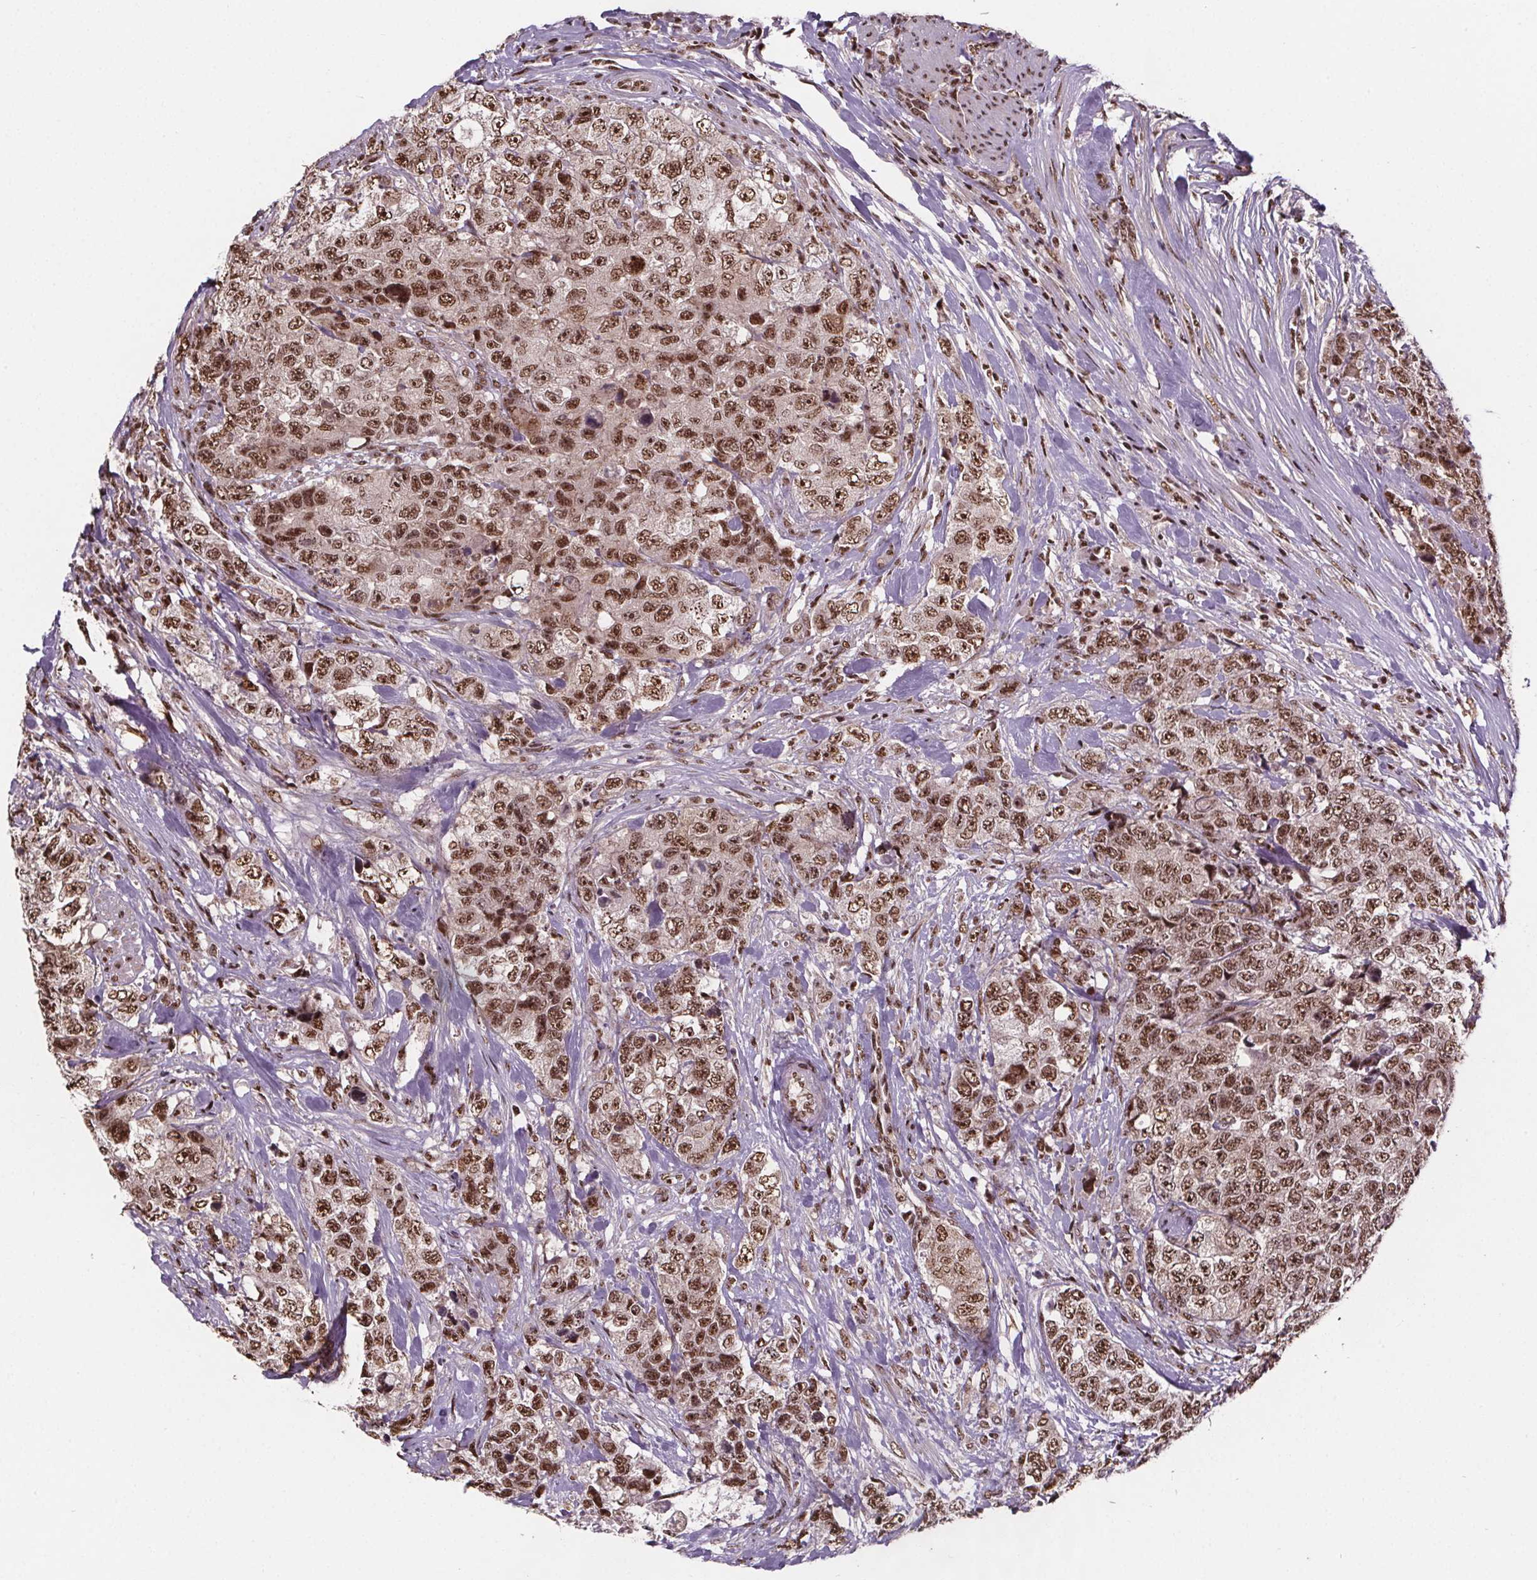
{"staining": {"intensity": "moderate", "quantity": ">75%", "location": "nuclear"}, "tissue": "urothelial cancer", "cell_type": "Tumor cells", "image_type": "cancer", "snomed": [{"axis": "morphology", "description": "Urothelial carcinoma, High grade"}, {"axis": "topography", "description": "Urinary bladder"}], "caption": "DAB (3,3'-diaminobenzidine) immunohistochemical staining of high-grade urothelial carcinoma reveals moderate nuclear protein expression in about >75% of tumor cells.", "gene": "JARID2", "patient": {"sex": "female", "age": 78}}